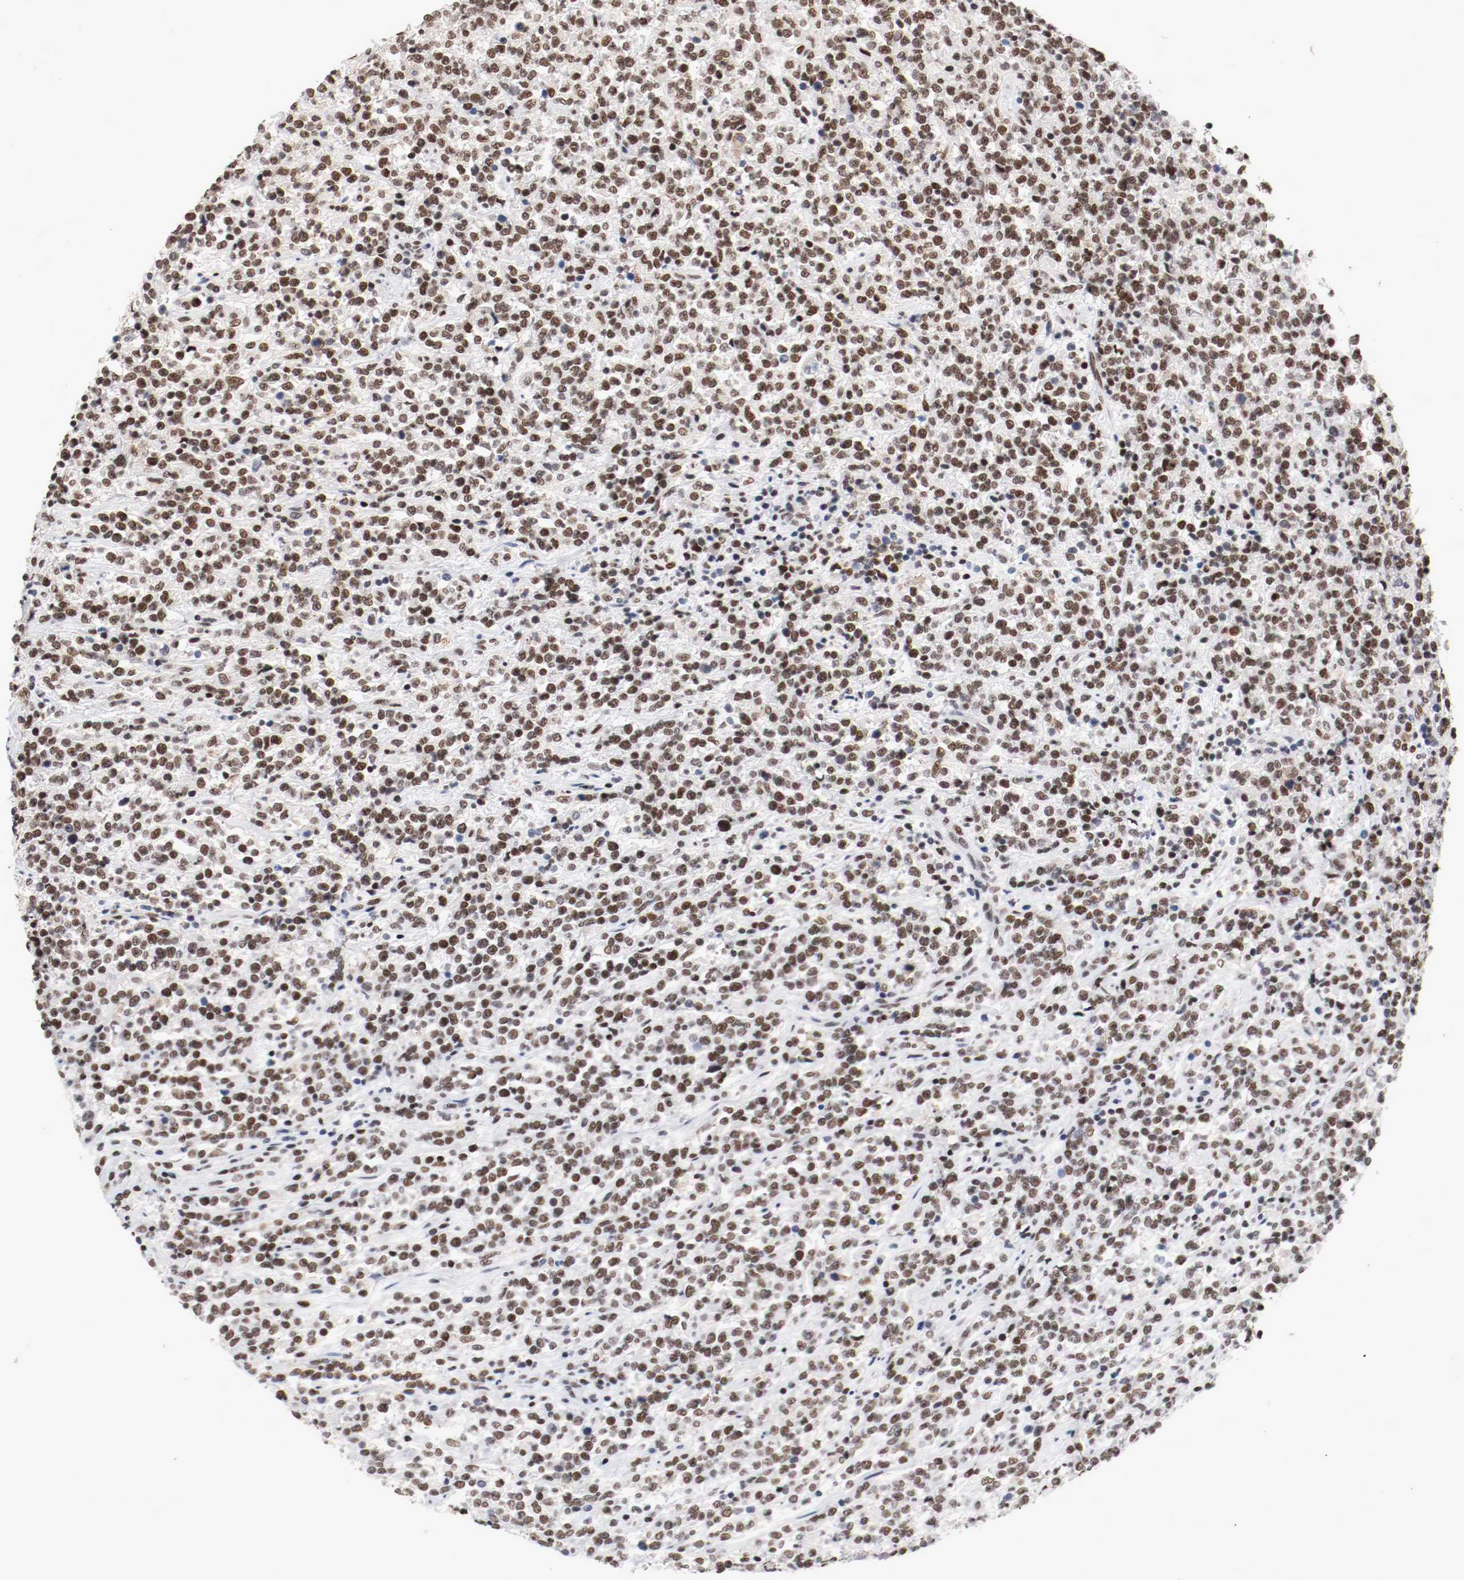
{"staining": {"intensity": "weak", "quantity": "25%-75%", "location": "nuclear"}, "tissue": "lymphoma", "cell_type": "Tumor cells", "image_type": "cancer", "snomed": [{"axis": "morphology", "description": "Malignant lymphoma, non-Hodgkin's type, High grade"}, {"axis": "topography", "description": "Soft tissue"}], "caption": "Immunohistochemical staining of human malignant lymphoma, non-Hodgkin's type (high-grade) reveals low levels of weak nuclear staining in about 25%-75% of tumor cells. (Stains: DAB (3,3'-diaminobenzidine) in brown, nuclei in blue, Microscopy: brightfield microscopy at high magnification).", "gene": "MEF2D", "patient": {"sex": "male", "age": 18}}